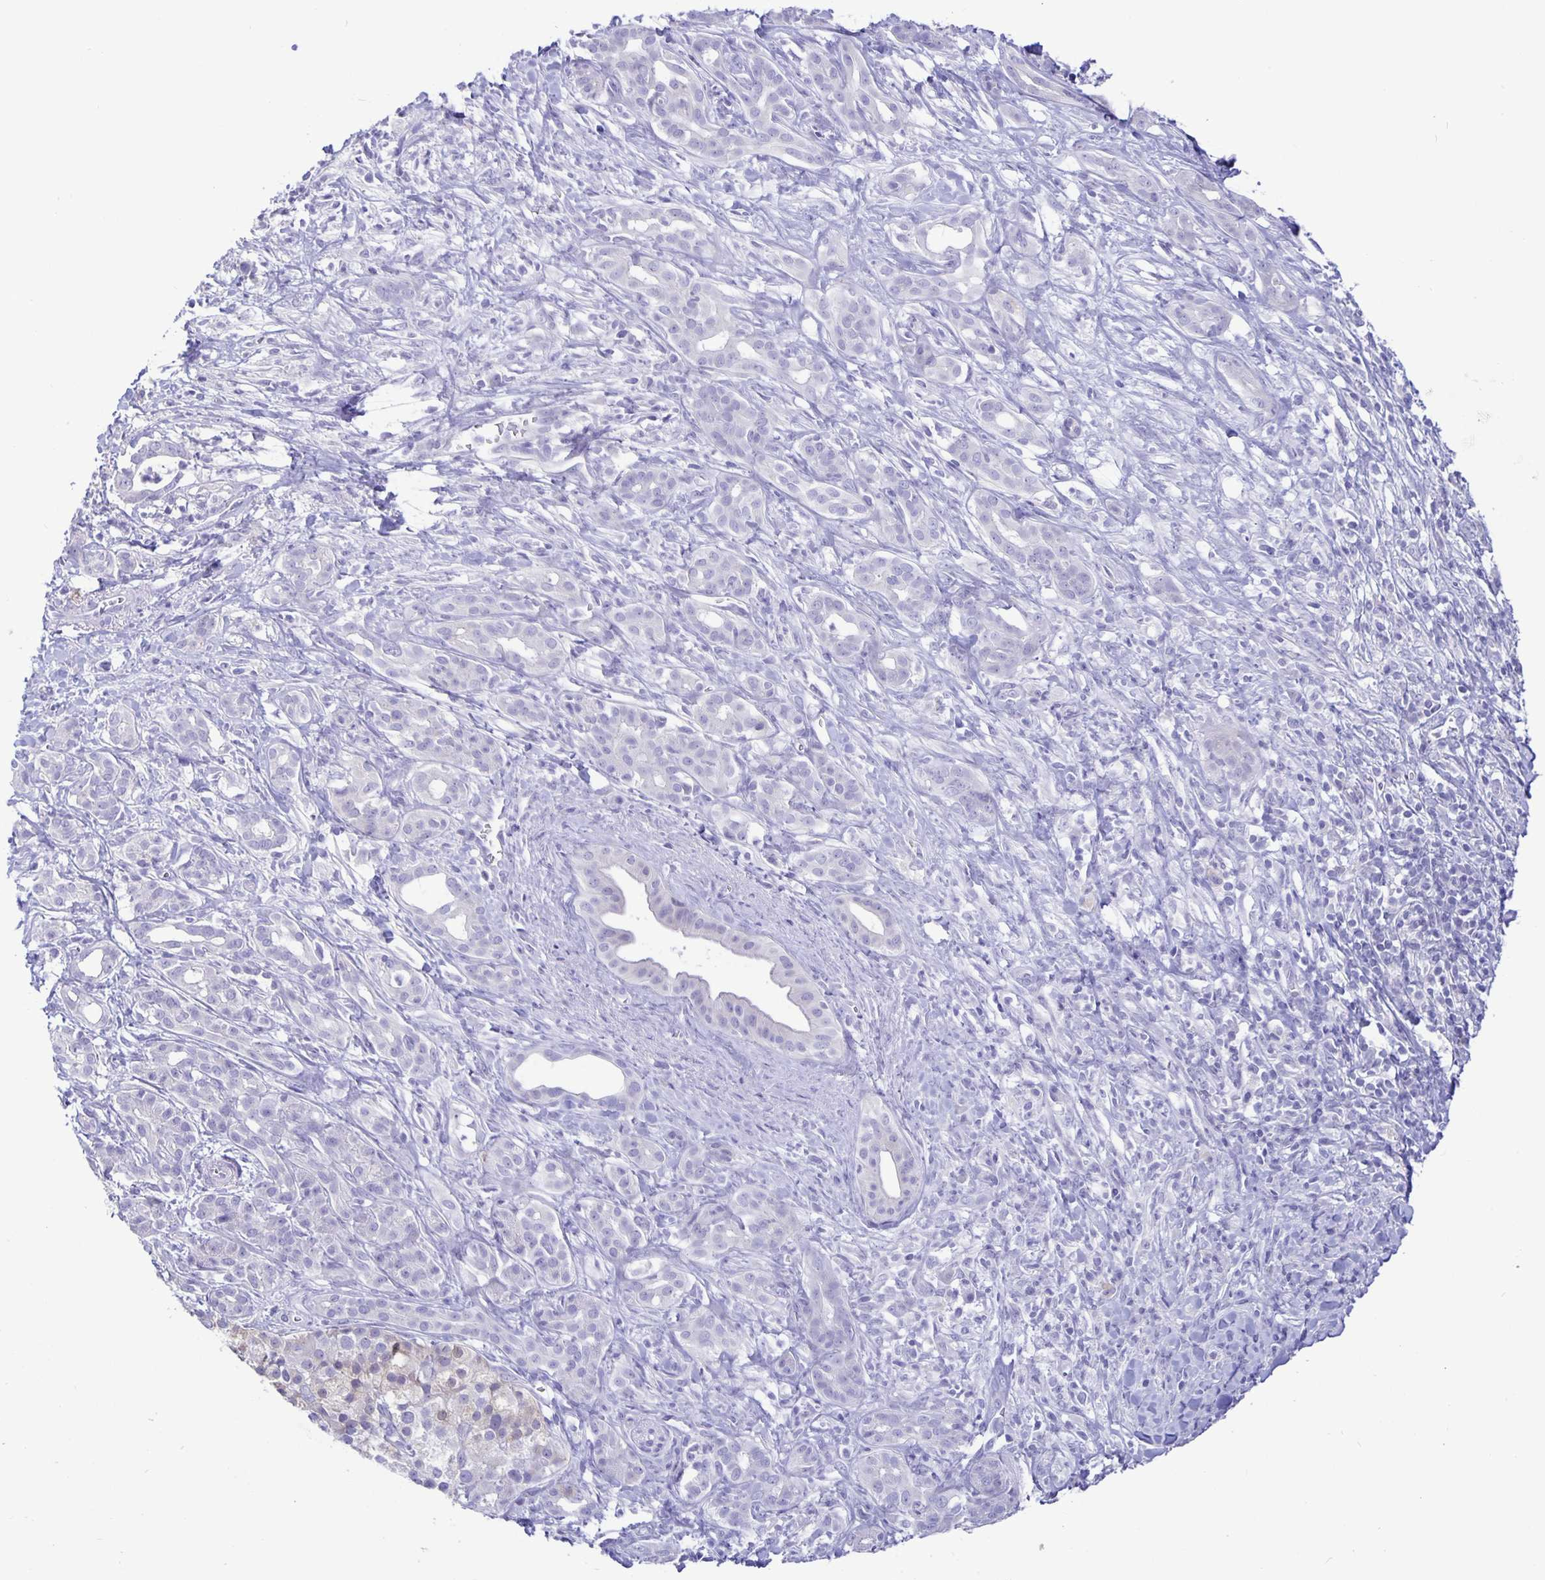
{"staining": {"intensity": "negative", "quantity": "none", "location": "none"}, "tissue": "pancreatic cancer", "cell_type": "Tumor cells", "image_type": "cancer", "snomed": [{"axis": "morphology", "description": "Adenocarcinoma, NOS"}, {"axis": "topography", "description": "Pancreas"}], "caption": "Immunohistochemistry (IHC) image of human pancreatic cancer (adenocarcinoma) stained for a protein (brown), which shows no expression in tumor cells.", "gene": "ERMN", "patient": {"sex": "male", "age": 61}}